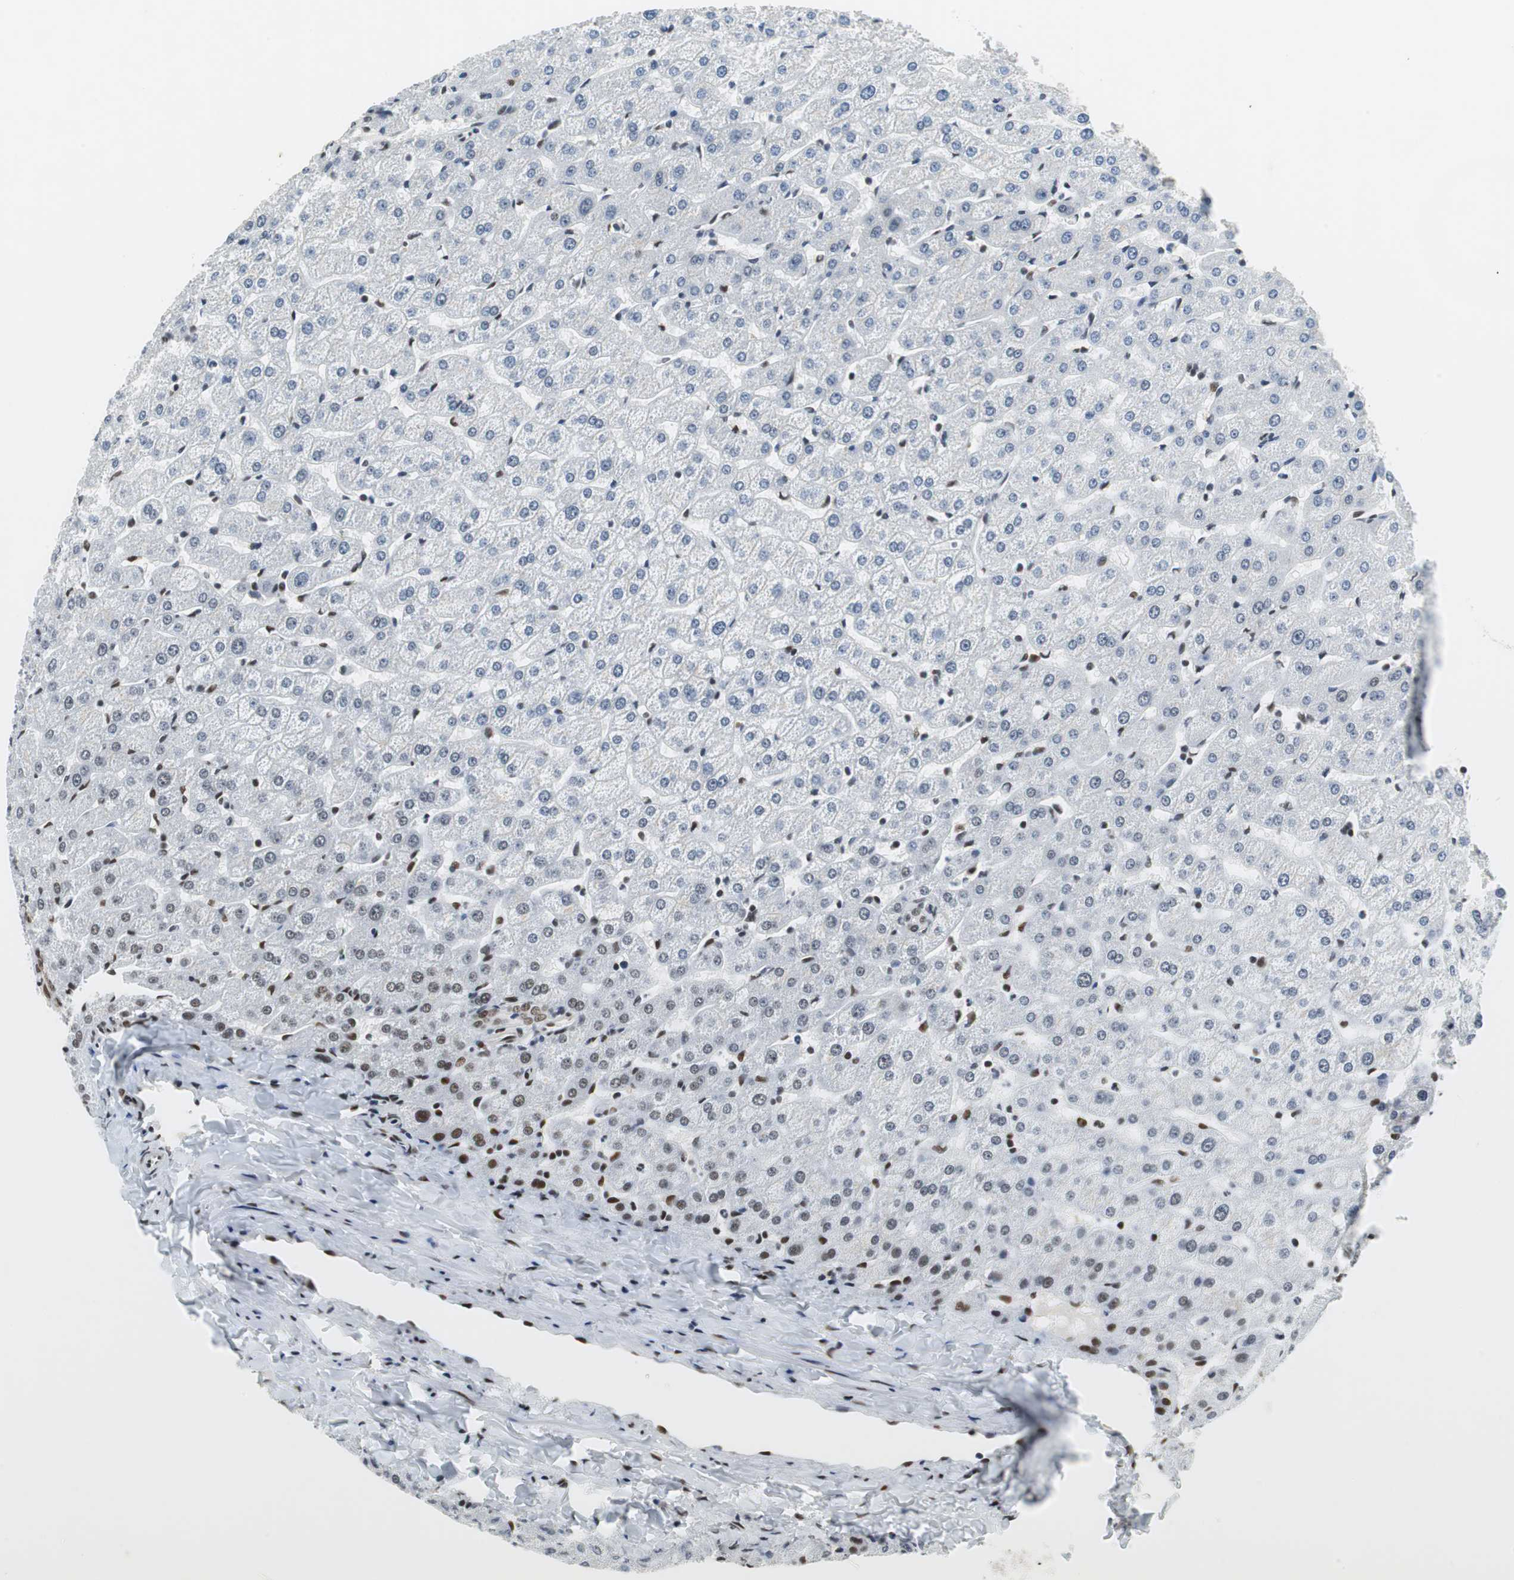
{"staining": {"intensity": "moderate", "quantity": "25%-75%", "location": "nuclear"}, "tissue": "liver", "cell_type": "Cholangiocytes", "image_type": "normal", "snomed": [{"axis": "morphology", "description": "Normal tissue, NOS"}, {"axis": "morphology", "description": "Fibrosis, NOS"}, {"axis": "topography", "description": "Liver"}], "caption": "Immunohistochemical staining of benign human liver displays medium levels of moderate nuclear positivity in approximately 25%-75% of cholangiocytes. (DAB IHC with brightfield microscopy, high magnification).", "gene": "PRKDC", "patient": {"sex": "female", "age": 29}}